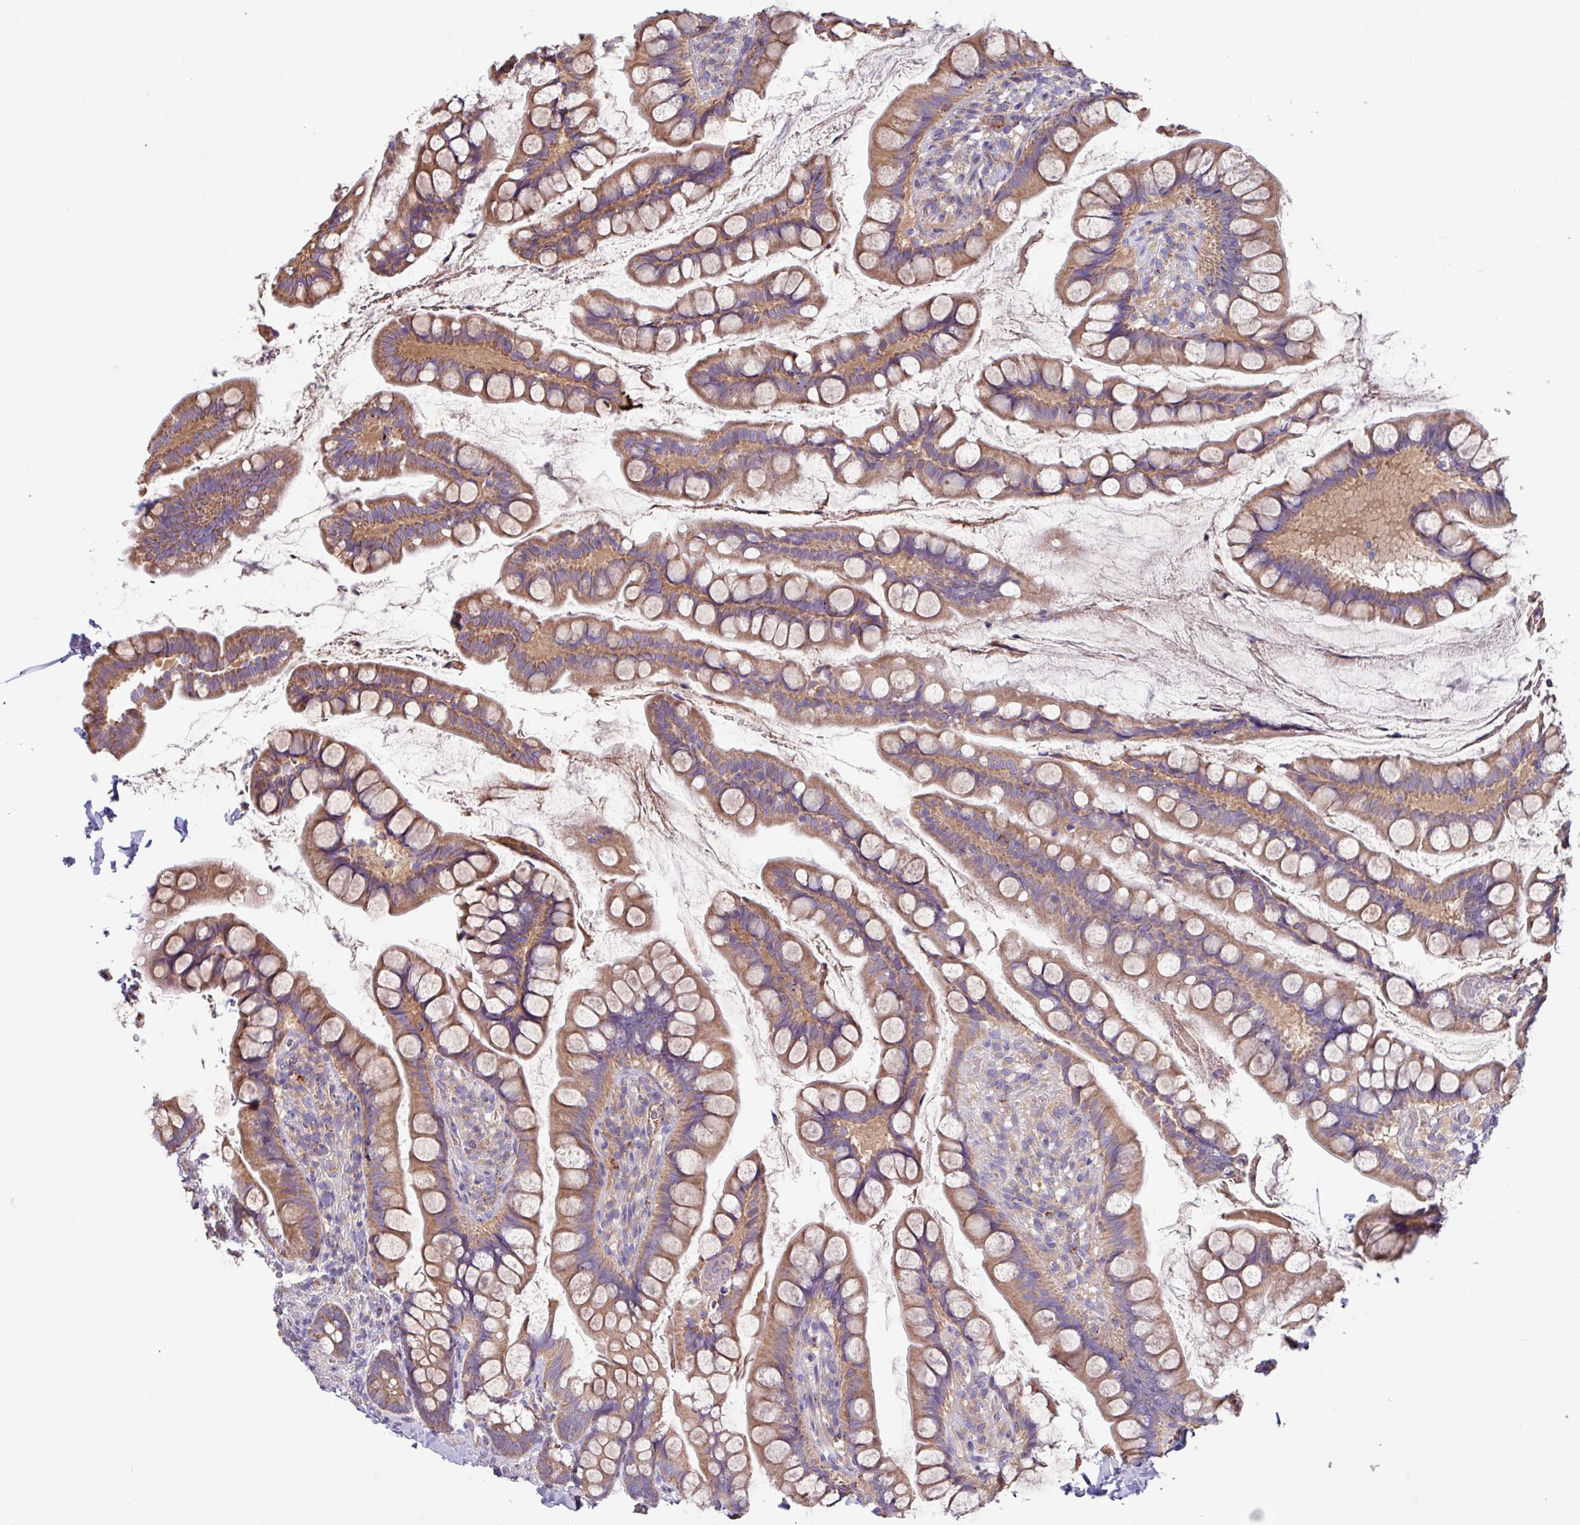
{"staining": {"intensity": "moderate", "quantity": ">75%", "location": "cytoplasmic/membranous"}, "tissue": "small intestine", "cell_type": "Glandular cells", "image_type": "normal", "snomed": [{"axis": "morphology", "description": "Normal tissue, NOS"}, {"axis": "topography", "description": "Small intestine"}], "caption": "This image displays immunohistochemistry staining of normal human small intestine, with medium moderate cytoplasmic/membranous positivity in about >75% of glandular cells.", "gene": "PPM1J", "patient": {"sex": "male", "age": 70}}